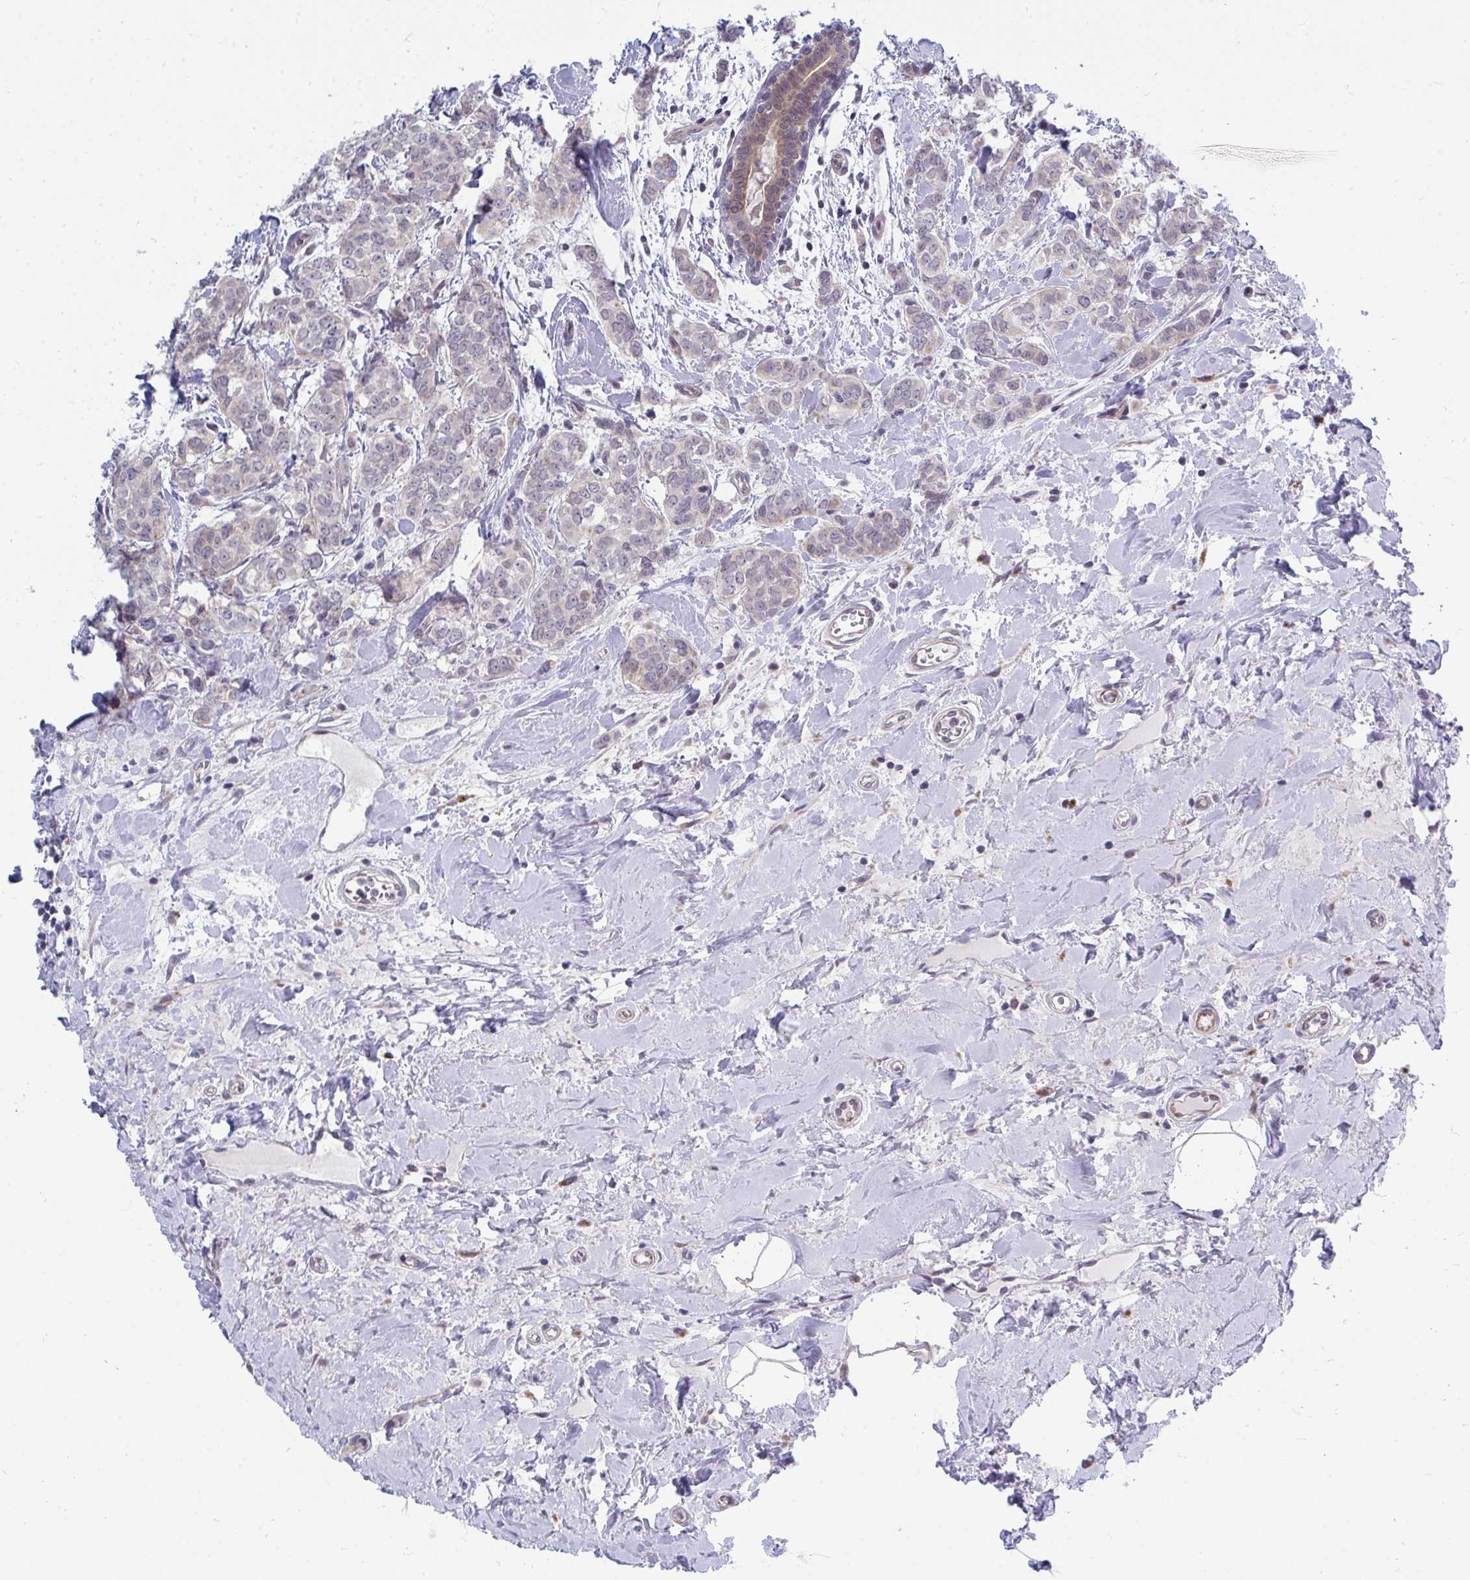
{"staining": {"intensity": "negative", "quantity": "none", "location": "none"}, "tissue": "breast cancer", "cell_type": "Tumor cells", "image_type": "cancer", "snomed": [{"axis": "morphology", "description": "Duct carcinoma"}, {"axis": "topography", "description": "Breast"}], "caption": "IHC of human breast intraductal carcinoma demonstrates no expression in tumor cells. (Stains: DAB immunohistochemistry (IHC) with hematoxylin counter stain, Microscopy: brightfield microscopy at high magnification).", "gene": "MROH8", "patient": {"sex": "female", "age": 61}}